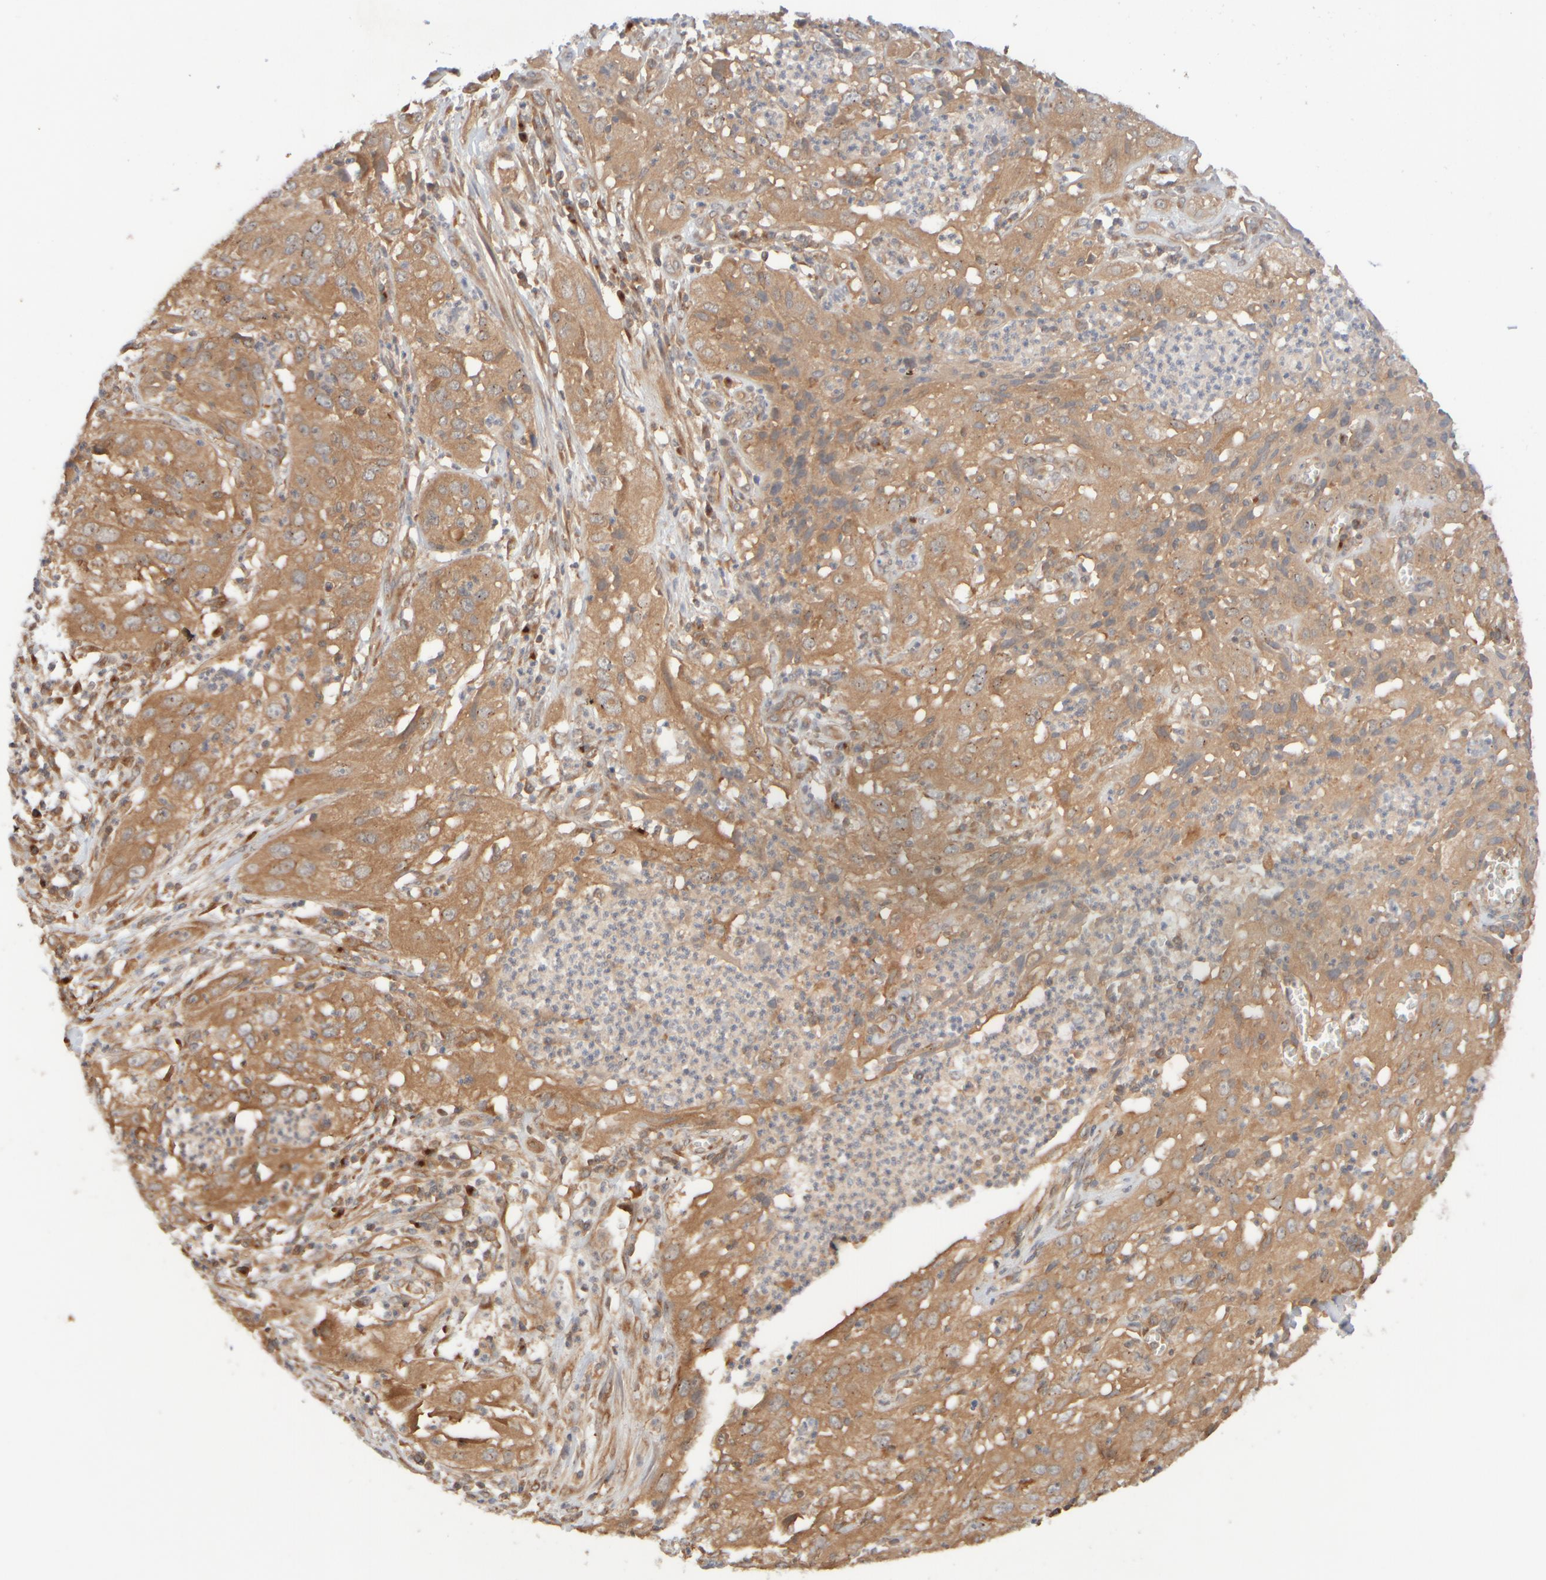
{"staining": {"intensity": "moderate", "quantity": ">75%", "location": "cytoplasmic/membranous"}, "tissue": "cervical cancer", "cell_type": "Tumor cells", "image_type": "cancer", "snomed": [{"axis": "morphology", "description": "Squamous cell carcinoma, NOS"}, {"axis": "topography", "description": "Cervix"}], "caption": "Tumor cells display medium levels of moderate cytoplasmic/membranous expression in about >75% of cells in human cervical cancer (squamous cell carcinoma).", "gene": "RABEP1", "patient": {"sex": "female", "age": 32}}